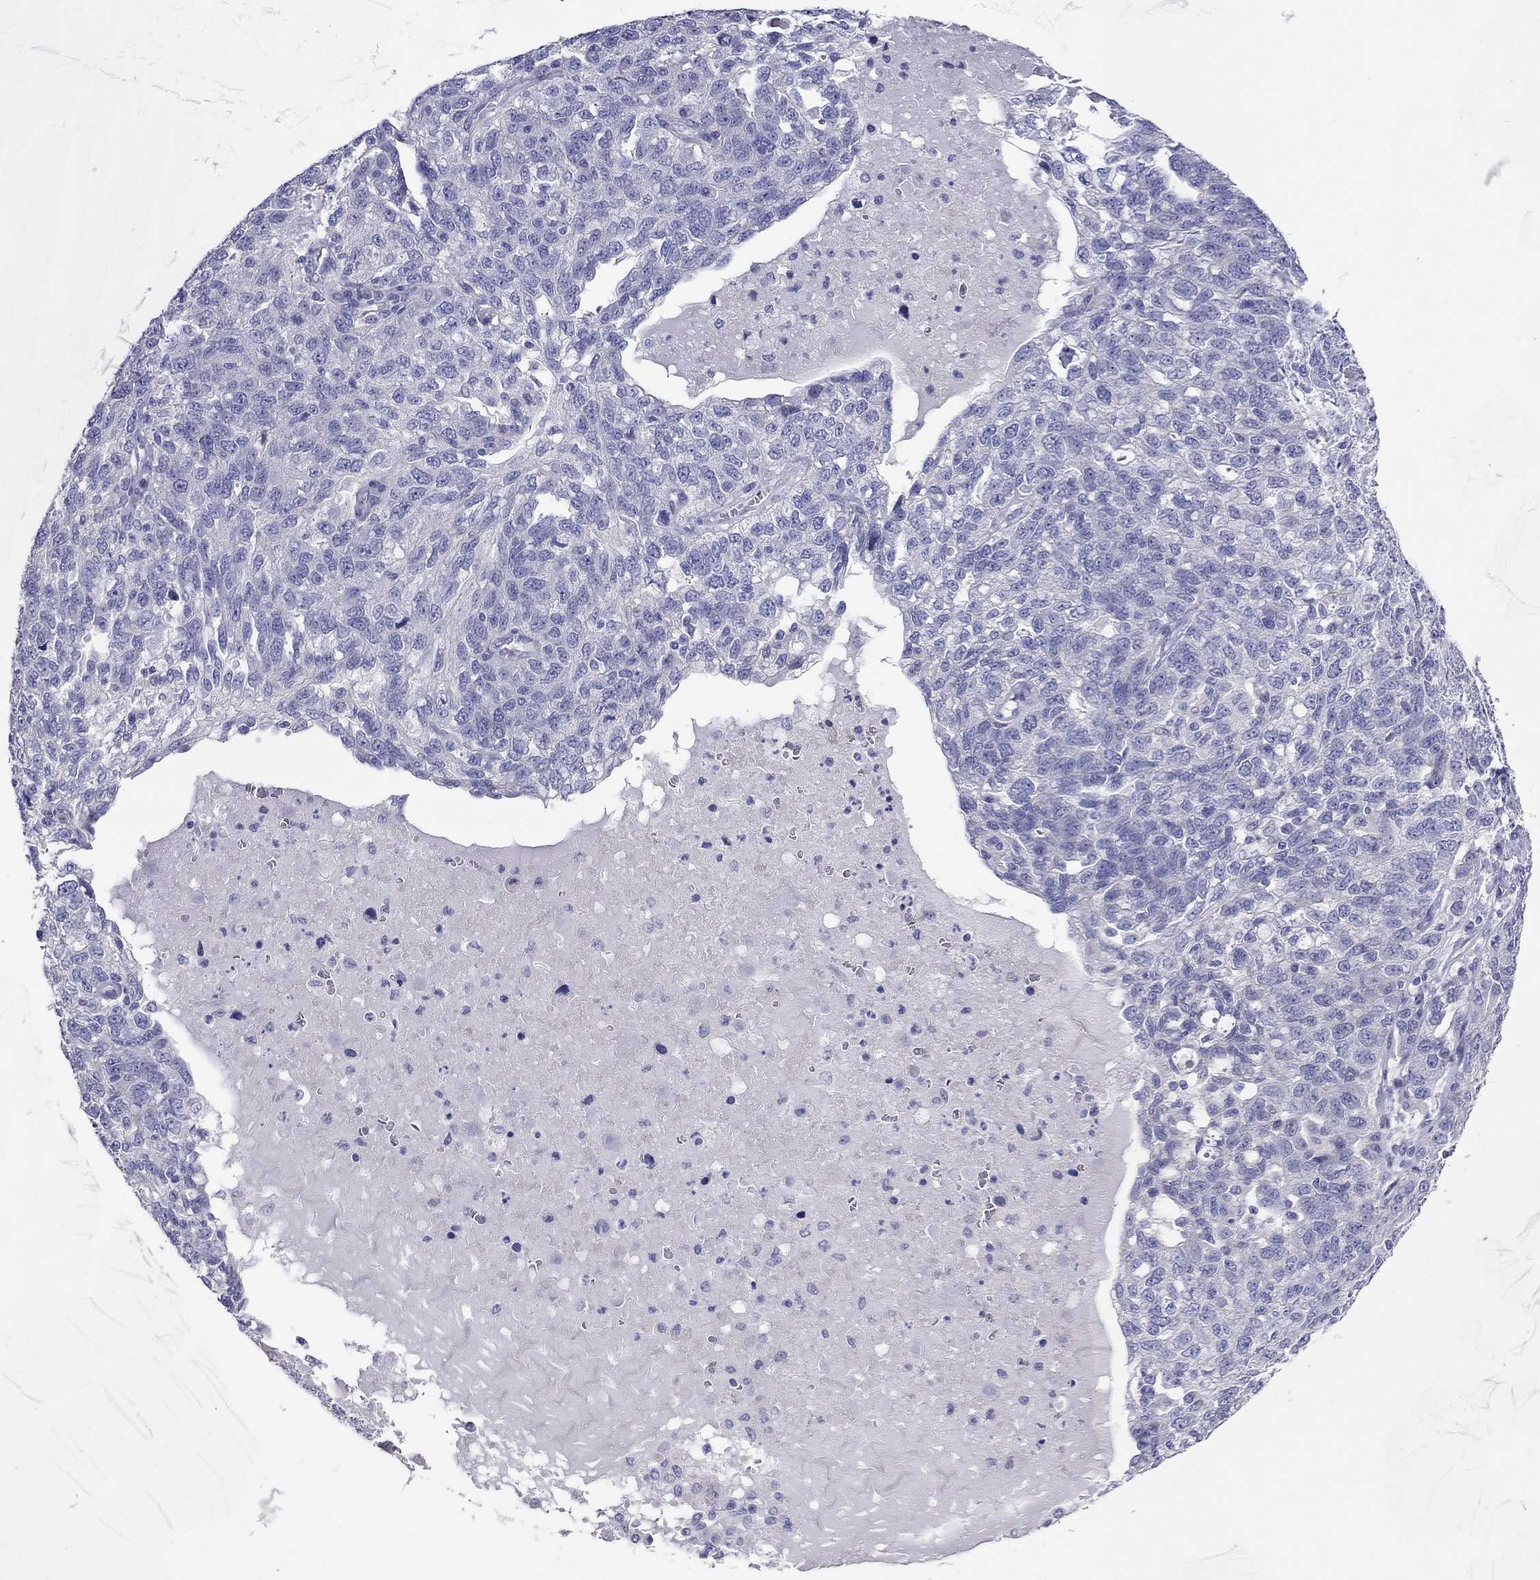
{"staining": {"intensity": "negative", "quantity": "none", "location": "none"}, "tissue": "ovarian cancer", "cell_type": "Tumor cells", "image_type": "cancer", "snomed": [{"axis": "morphology", "description": "Cystadenocarcinoma, serous, NOS"}, {"axis": "topography", "description": "Ovary"}], "caption": "Micrograph shows no significant protein expression in tumor cells of ovarian serous cystadenocarcinoma.", "gene": "MGAT4C", "patient": {"sex": "female", "age": 71}}